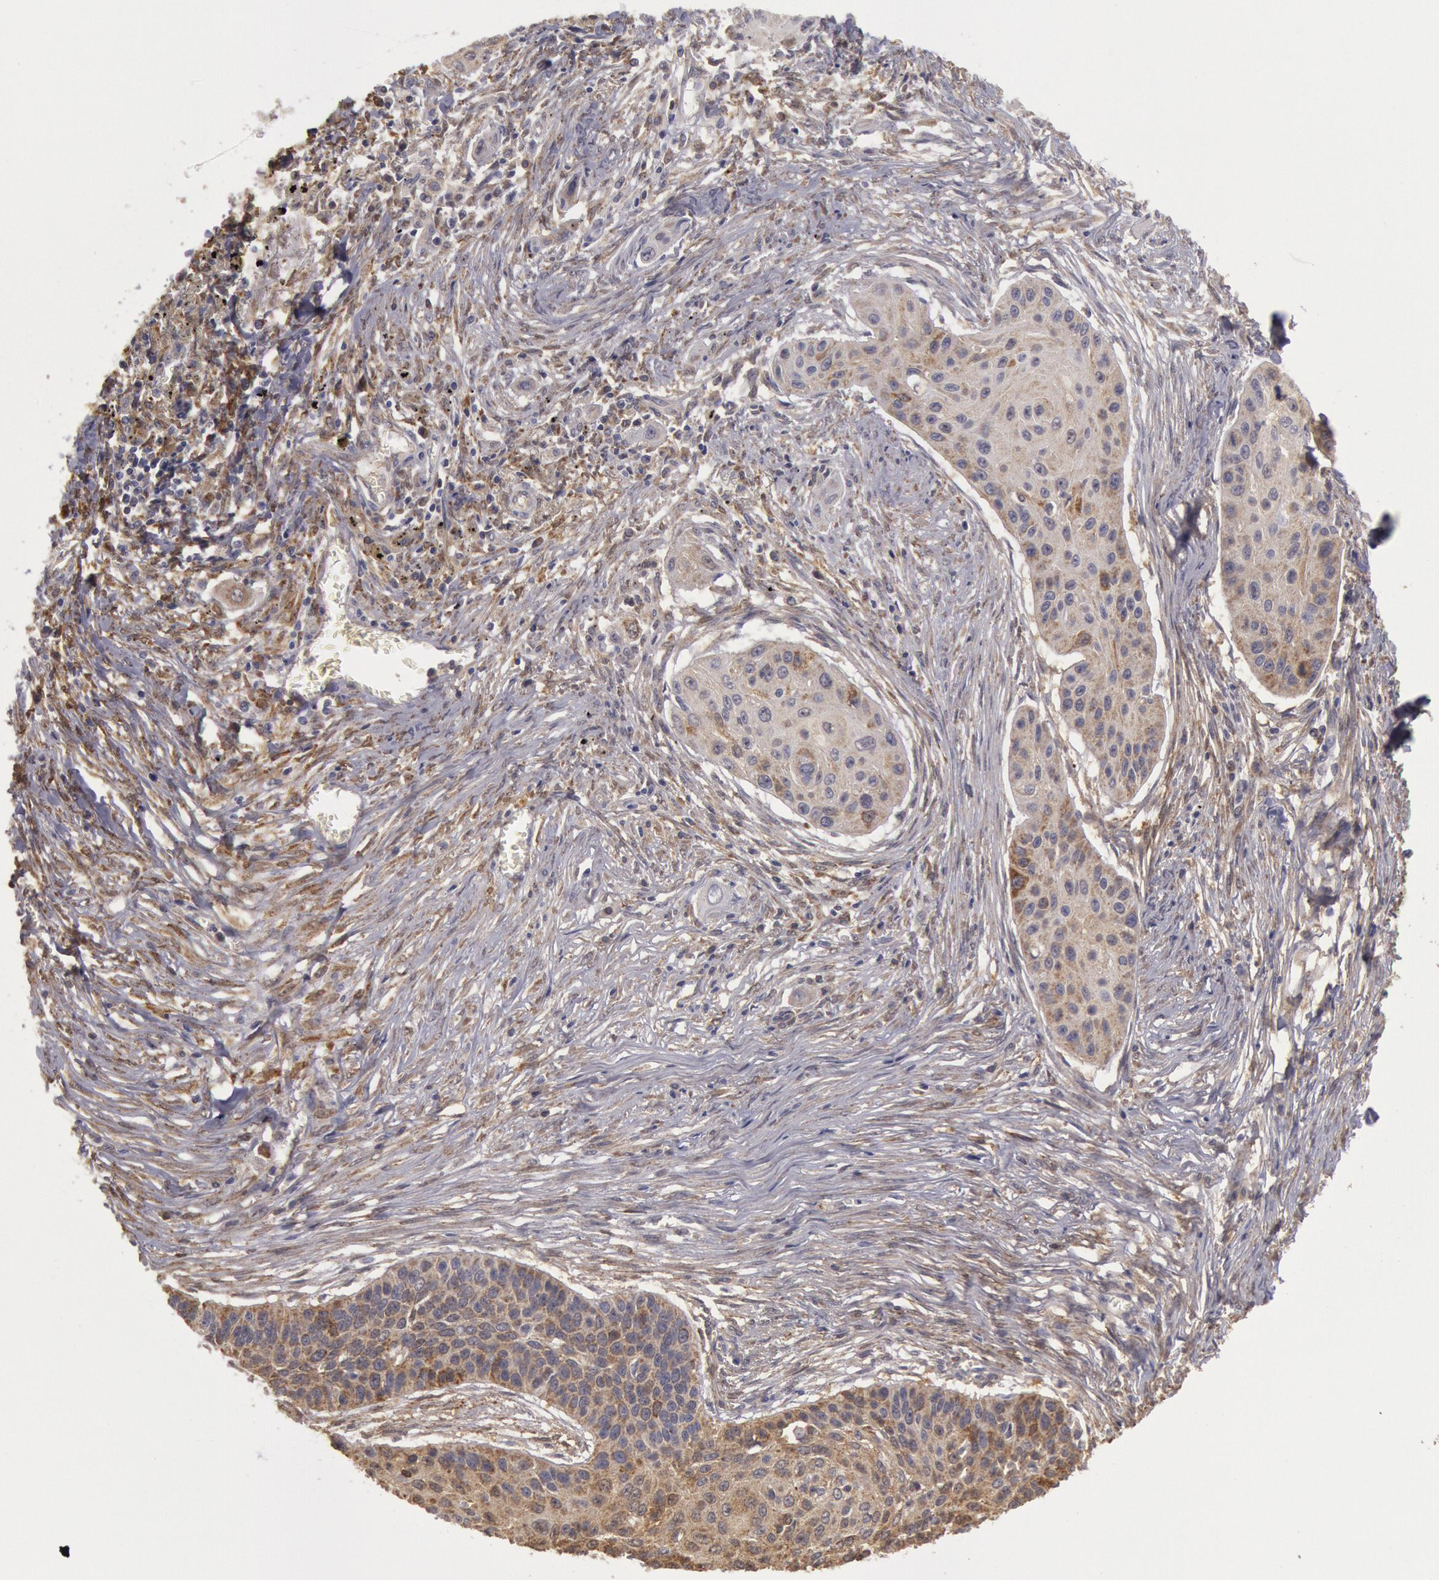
{"staining": {"intensity": "weak", "quantity": "<25%", "location": "cytoplasmic/membranous"}, "tissue": "lung cancer", "cell_type": "Tumor cells", "image_type": "cancer", "snomed": [{"axis": "morphology", "description": "Squamous cell carcinoma, NOS"}, {"axis": "topography", "description": "Lung"}], "caption": "A micrograph of human lung cancer (squamous cell carcinoma) is negative for staining in tumor cells.", "gene": "MPST", "patient": {"sex": "male", "age": 71}}